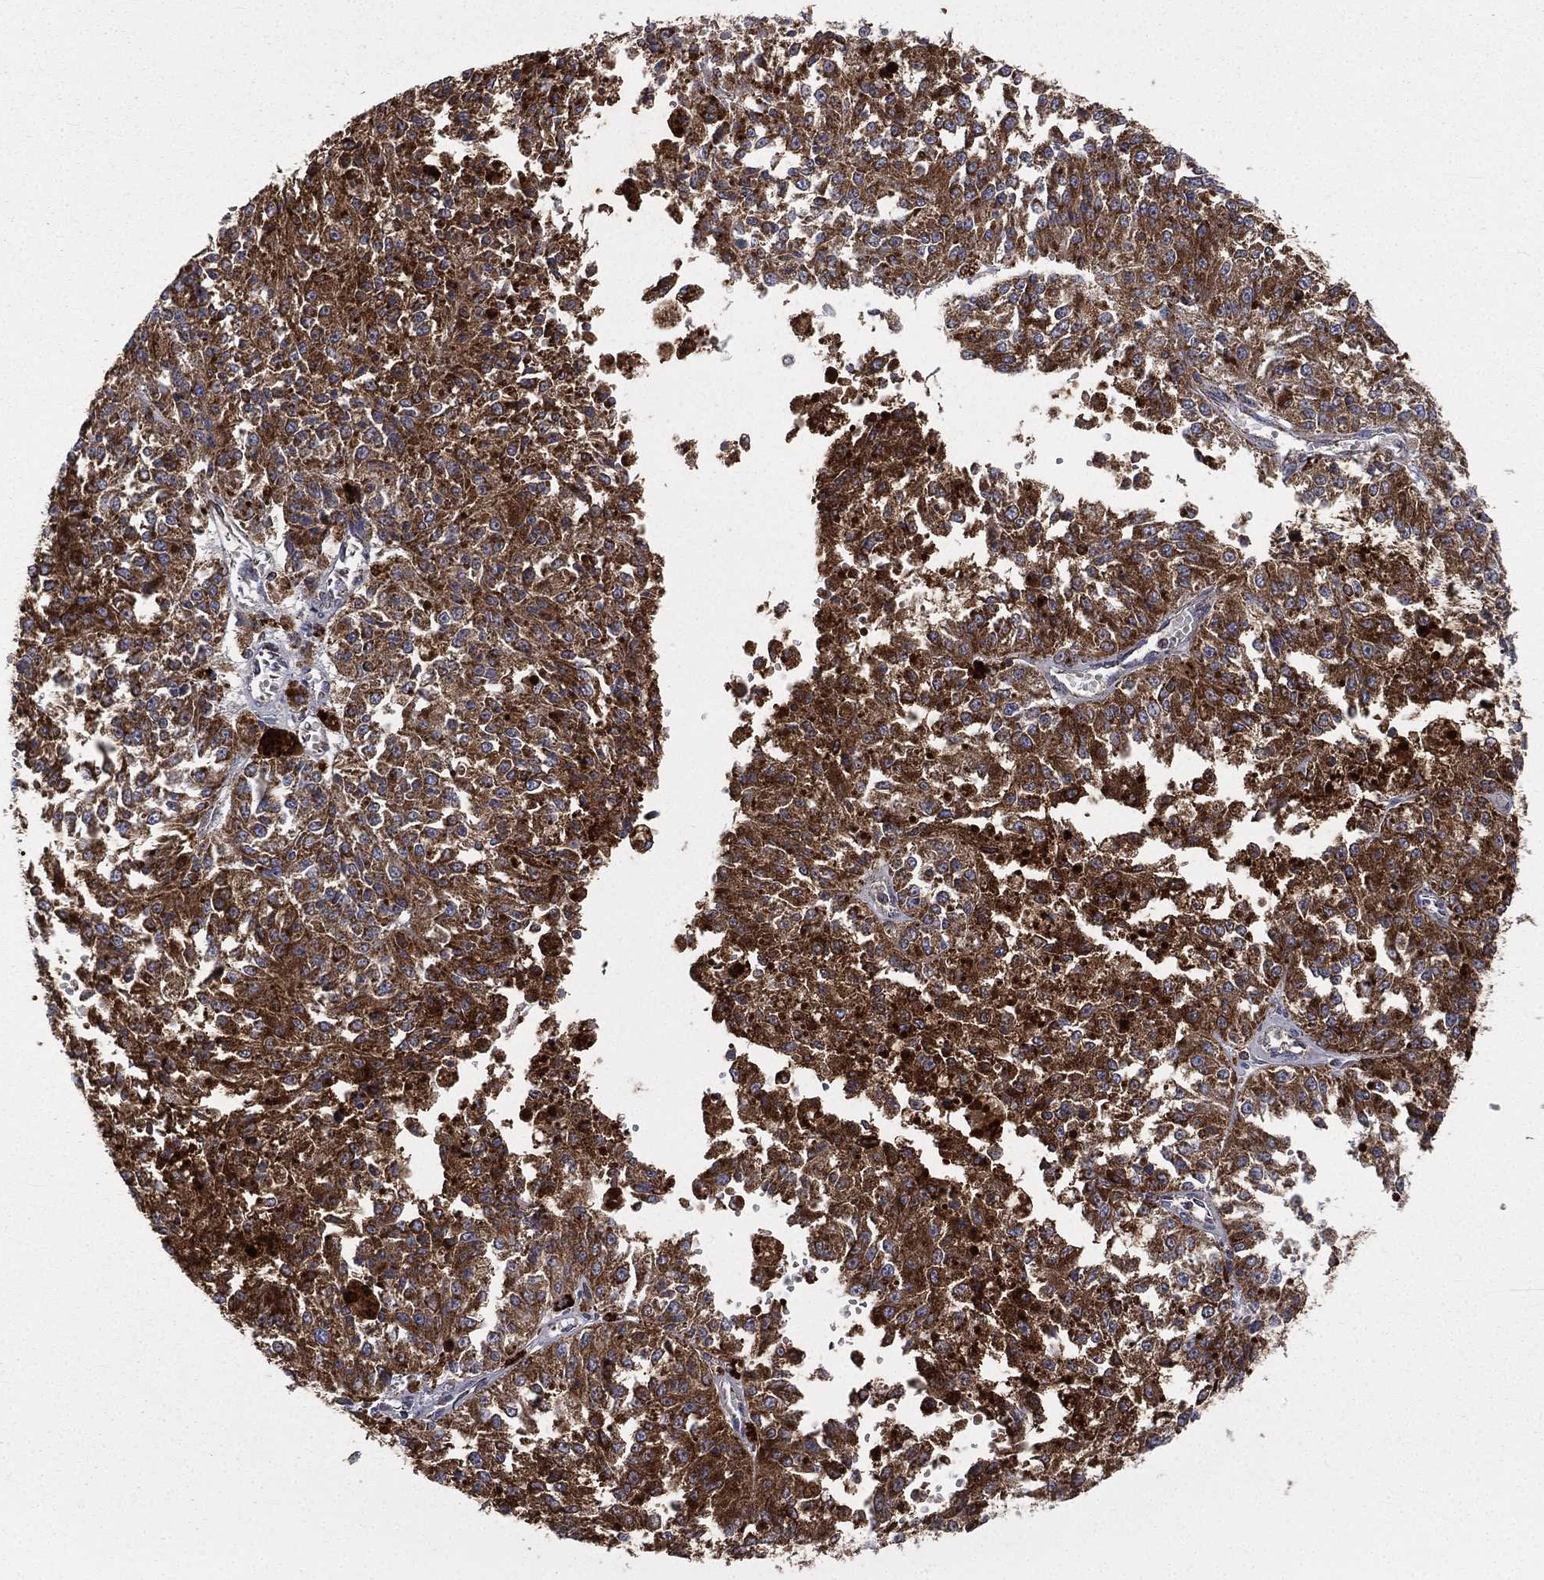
{"staining": {"intensity": "strong", "quantity": ">75%", "location": "cytoplasmic/membranous"}, "tissue": "melanoma", "cell_type": "Tumor cells", "image_type": "cancer", "snomed": [{"axis": "morphology", "description": "Malignant melanoma, Metastatic site"}, {"axis": "topography", "description": "Lymph node"}], "caption": "Immunohistochemistry (IHC) micrograph of neoplastic tissue: human melanoma stained using IHC demonstrates high levels of strong protein expression localized specifically in the cytoplasmic/membranous of tumor cells, appearing as a cytoplasmic/membranous brown color.", "gene": "RIN3", "patient": {"sex": "female", "age": 64}}